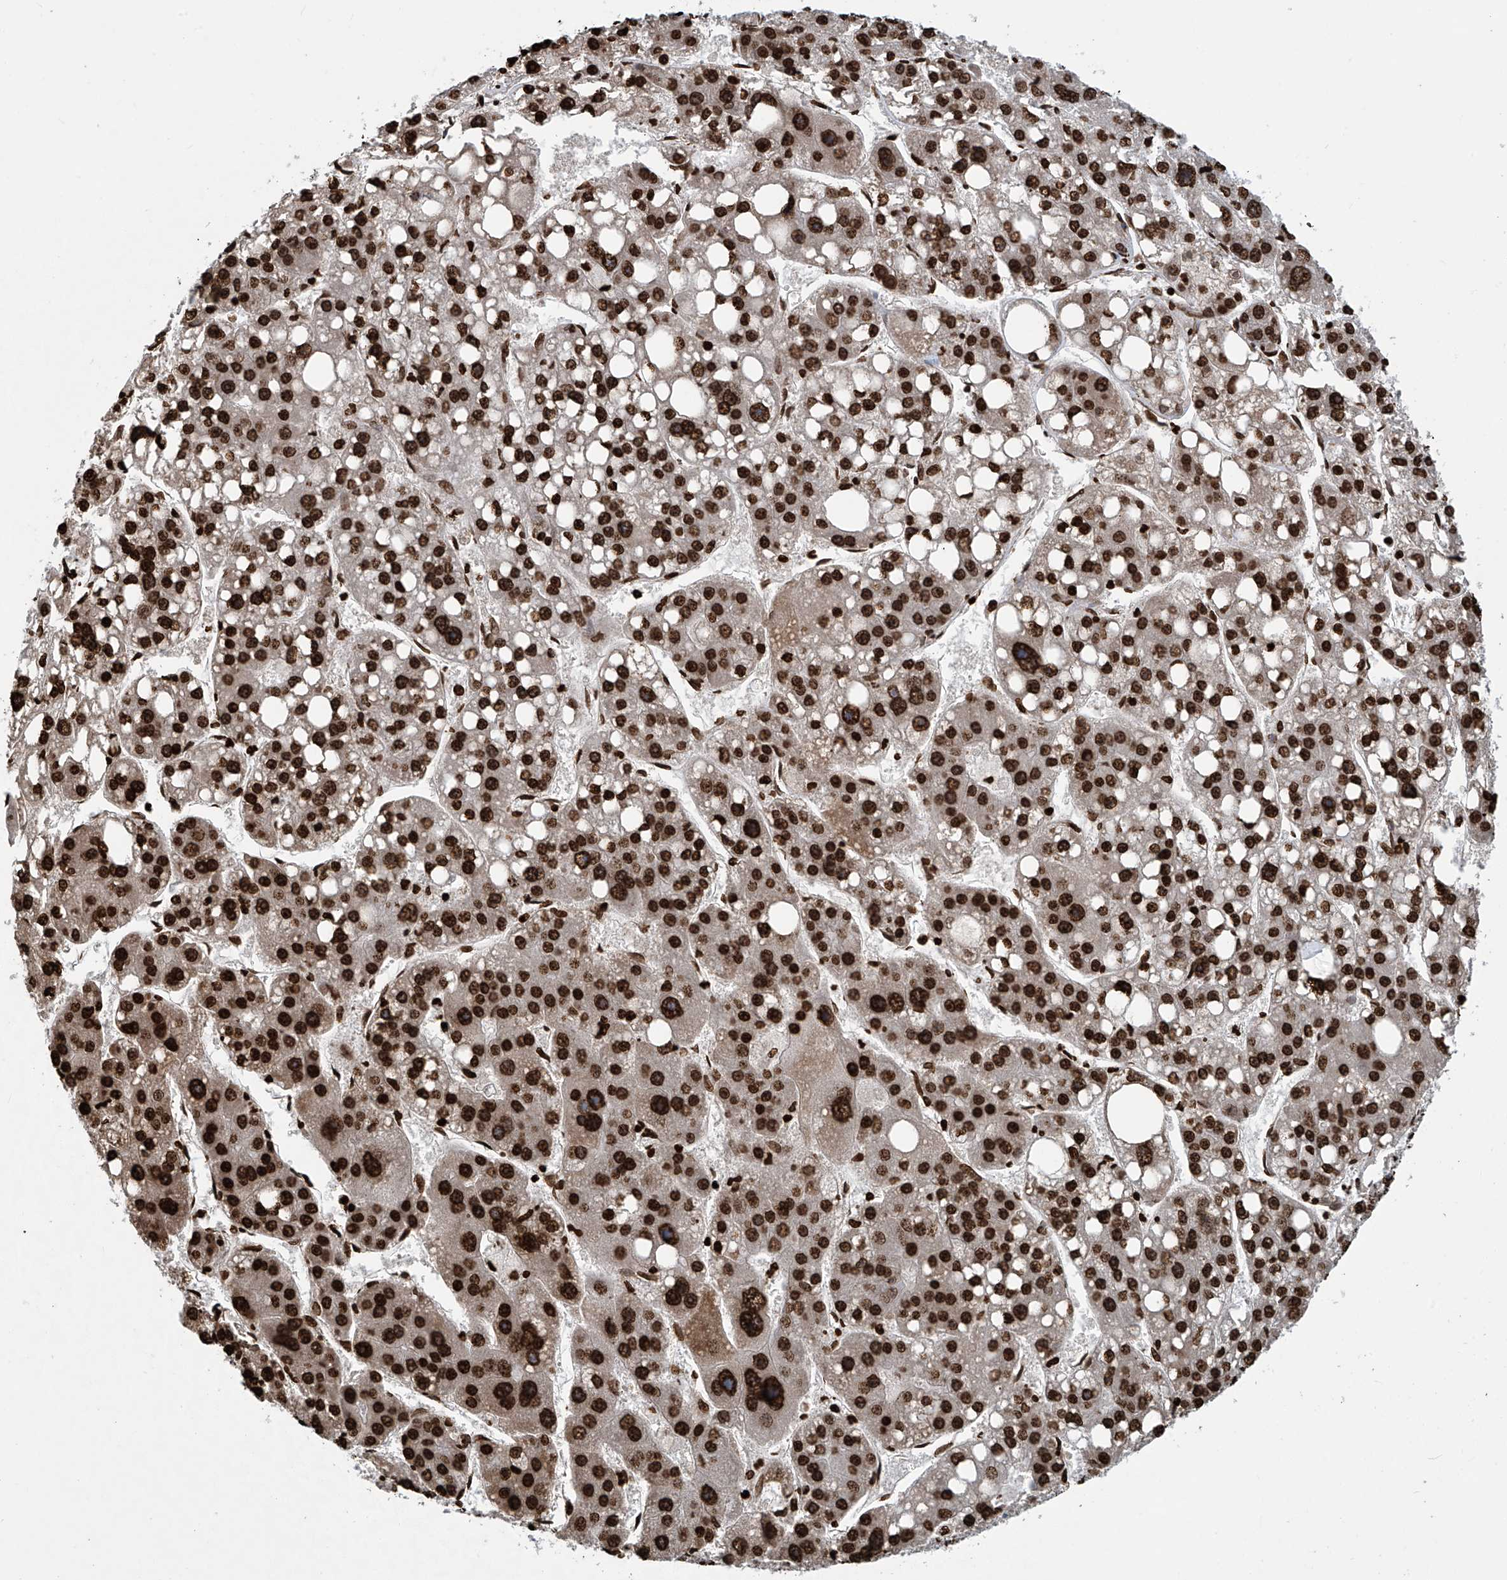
{"staining": {"intensity": "strong", "quantity": ">75%", "location": "nuclear"}, "tissue": "liver cancer", "cell_type": "Tumor cells", "image_type": "cancer", "snomed": [{"axis": "morphology", "description": "Carcinoma, Hepatocellular, NOS"}, {"axis": "topography", "description": "Liver"}], "caption": "An immunohistochemistry (IHC) histopathology image of neoplastic tissue is shown. Protein staining in brown labels strong nuclear positivity in liver hepatocellular carcinoma within tumor cells. (DAB (3,3'-diaminobenzidine) IHC with brightfield microscopy, high magnification).", "gene": "DPPA2", "patient": {"sex": "female", "age": 61}}